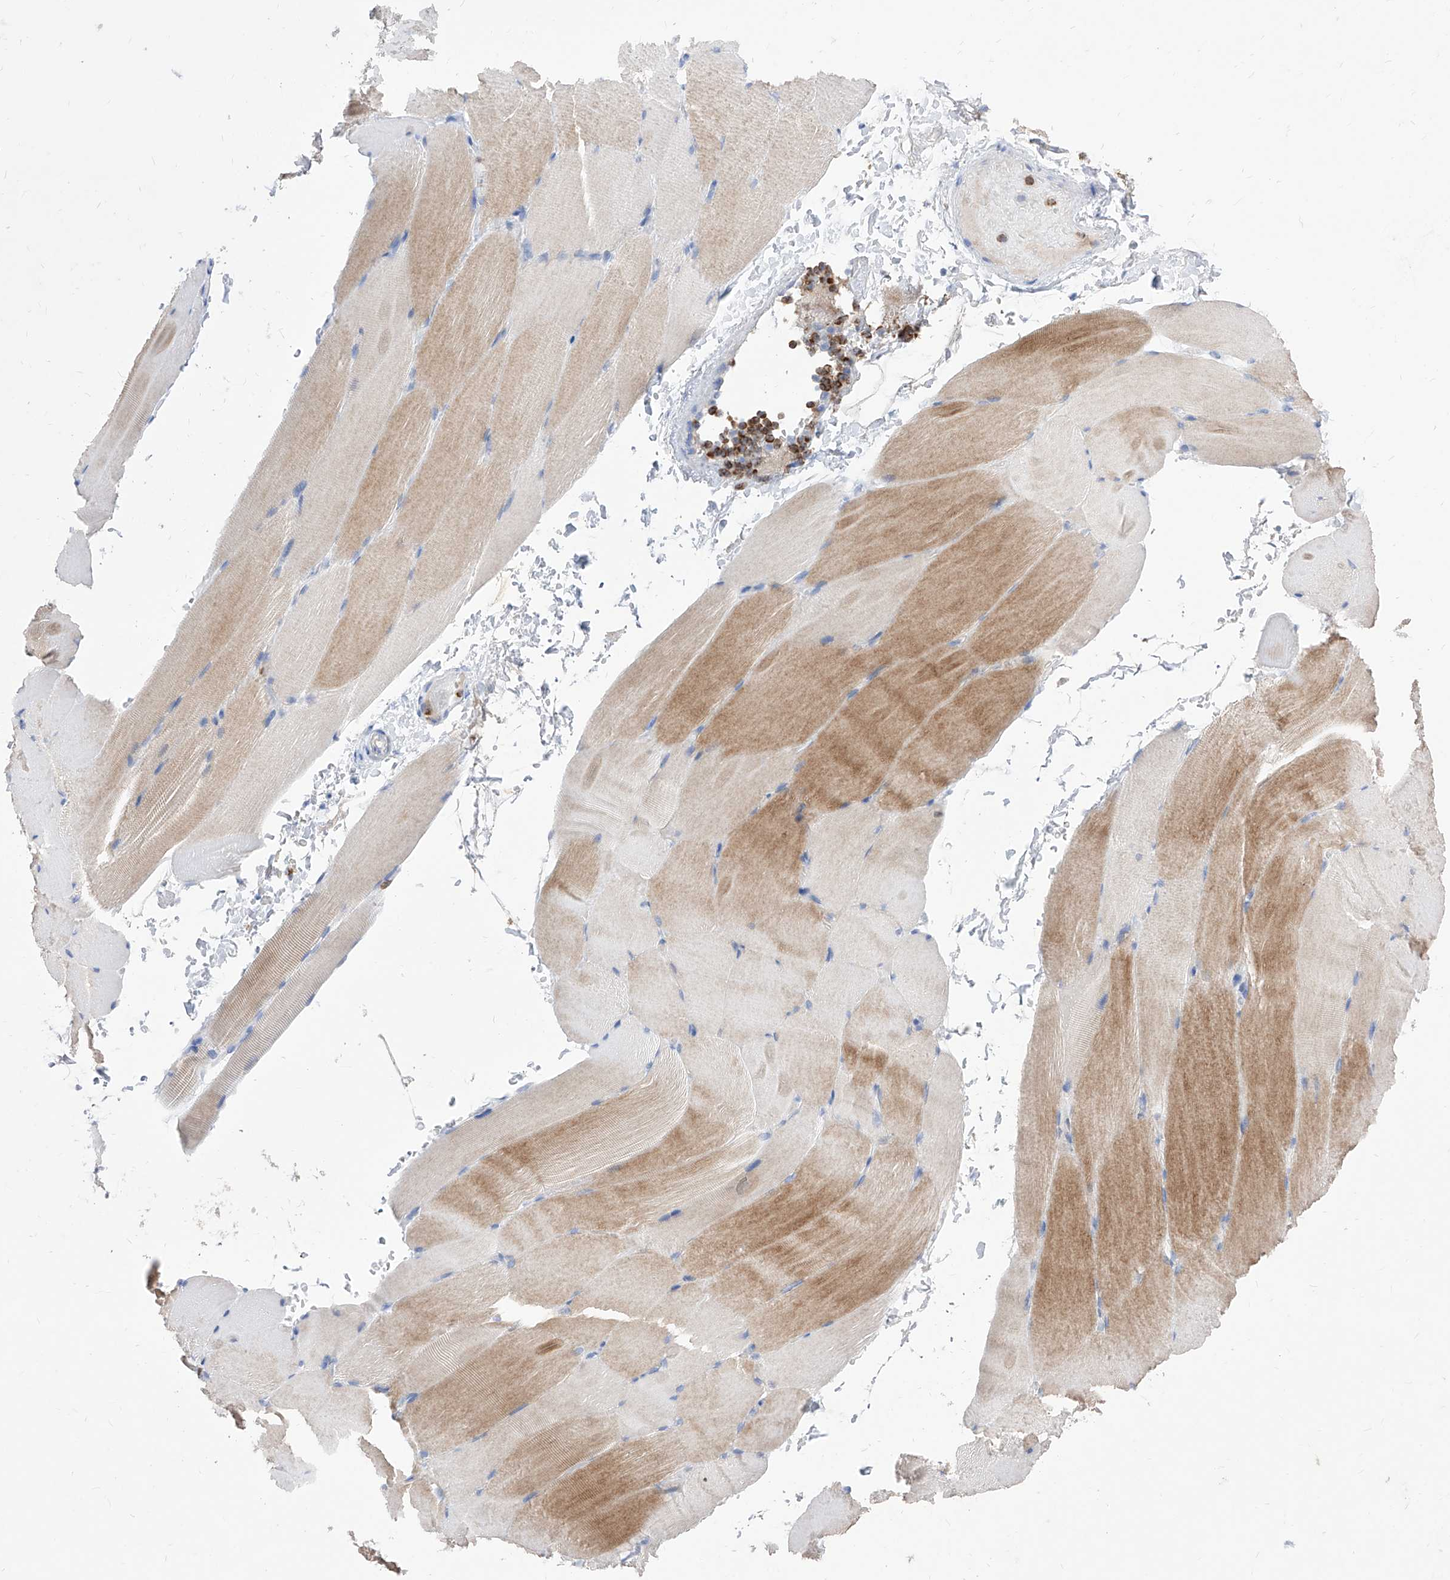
{"staining": {"intensity": "moderate", "quantity": "<25%", "location": "cytoplasmic/membranous"}, "tissue": "skeletal muscle", "cell_type": "Myocytes", "image_type": "normal", "snomed": [{"axis": "morphology", "description": "Normal tissue, NOS"}, {"axis": "topography", "description": "Skeletal muscle"}, {"axis": "topography", "description": "Parathyroid gland"}], "caption": "This histopathology image demonstrates immunohistochemistry (IHC) staining of unremarkable human skeletal muscle, with low moderate cytoplasmic/membranous expression in about <25% of myocytes.", "gene": "VAX1", "patient": {"sex": "female", "age": 37}}